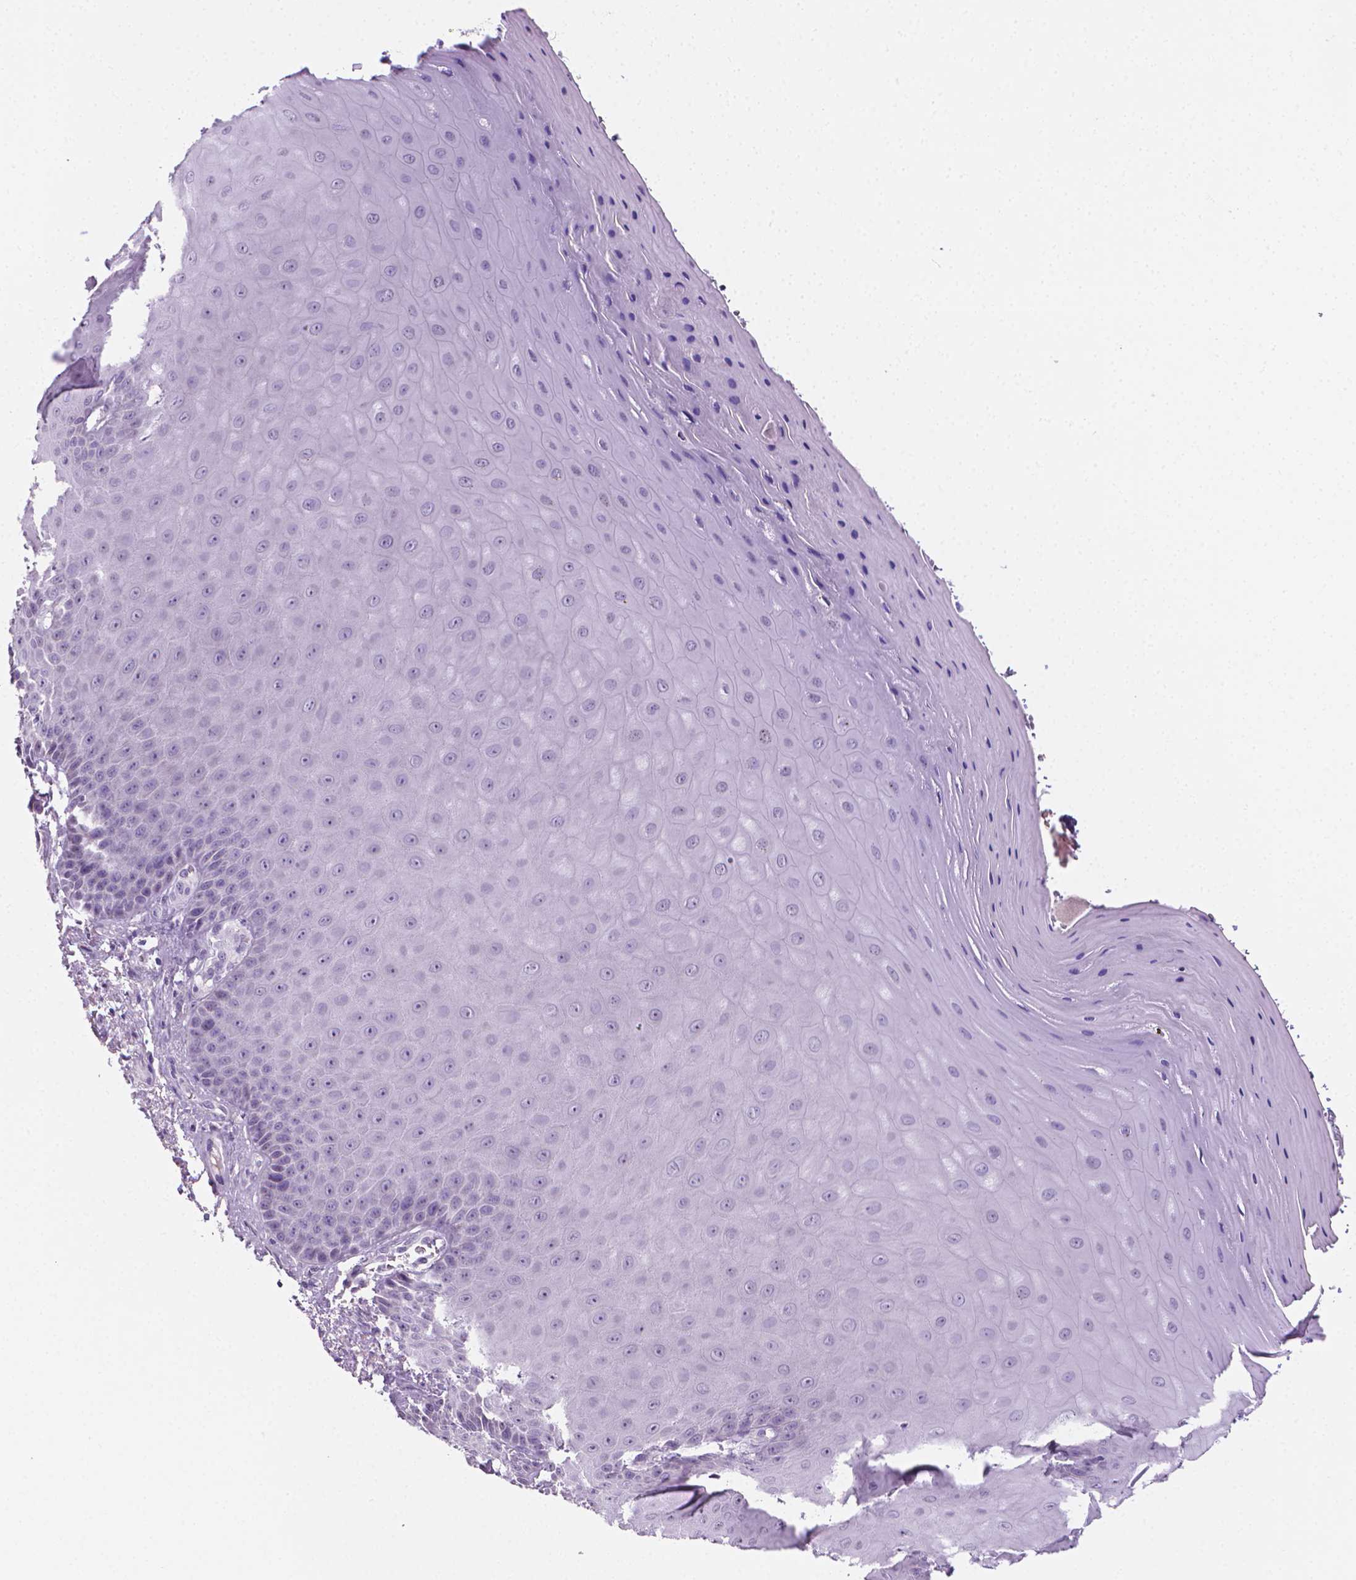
{"staining": {"intensity": "negative", "quantity": "none", "location": "none"}, "tissue": "vagina", "cell_type": "Squamous epithelial cells", "image_type": "normal", "snomed": [{"axis": "morphology", "description": "Normal tissue, NOS"}, {"axis": "topography", "description": "Vagina"}], "caption": "Immunohistochemistry micrograph of benign vagina: human vagina stained with DAB exhibits no significant protein expression in squamous epithelial cells. (DAB (3,3'-diaminobenzidine) IHC, high magnification).", "gene": "NCAN", "patient": {"sex": "female", "age": 83}}